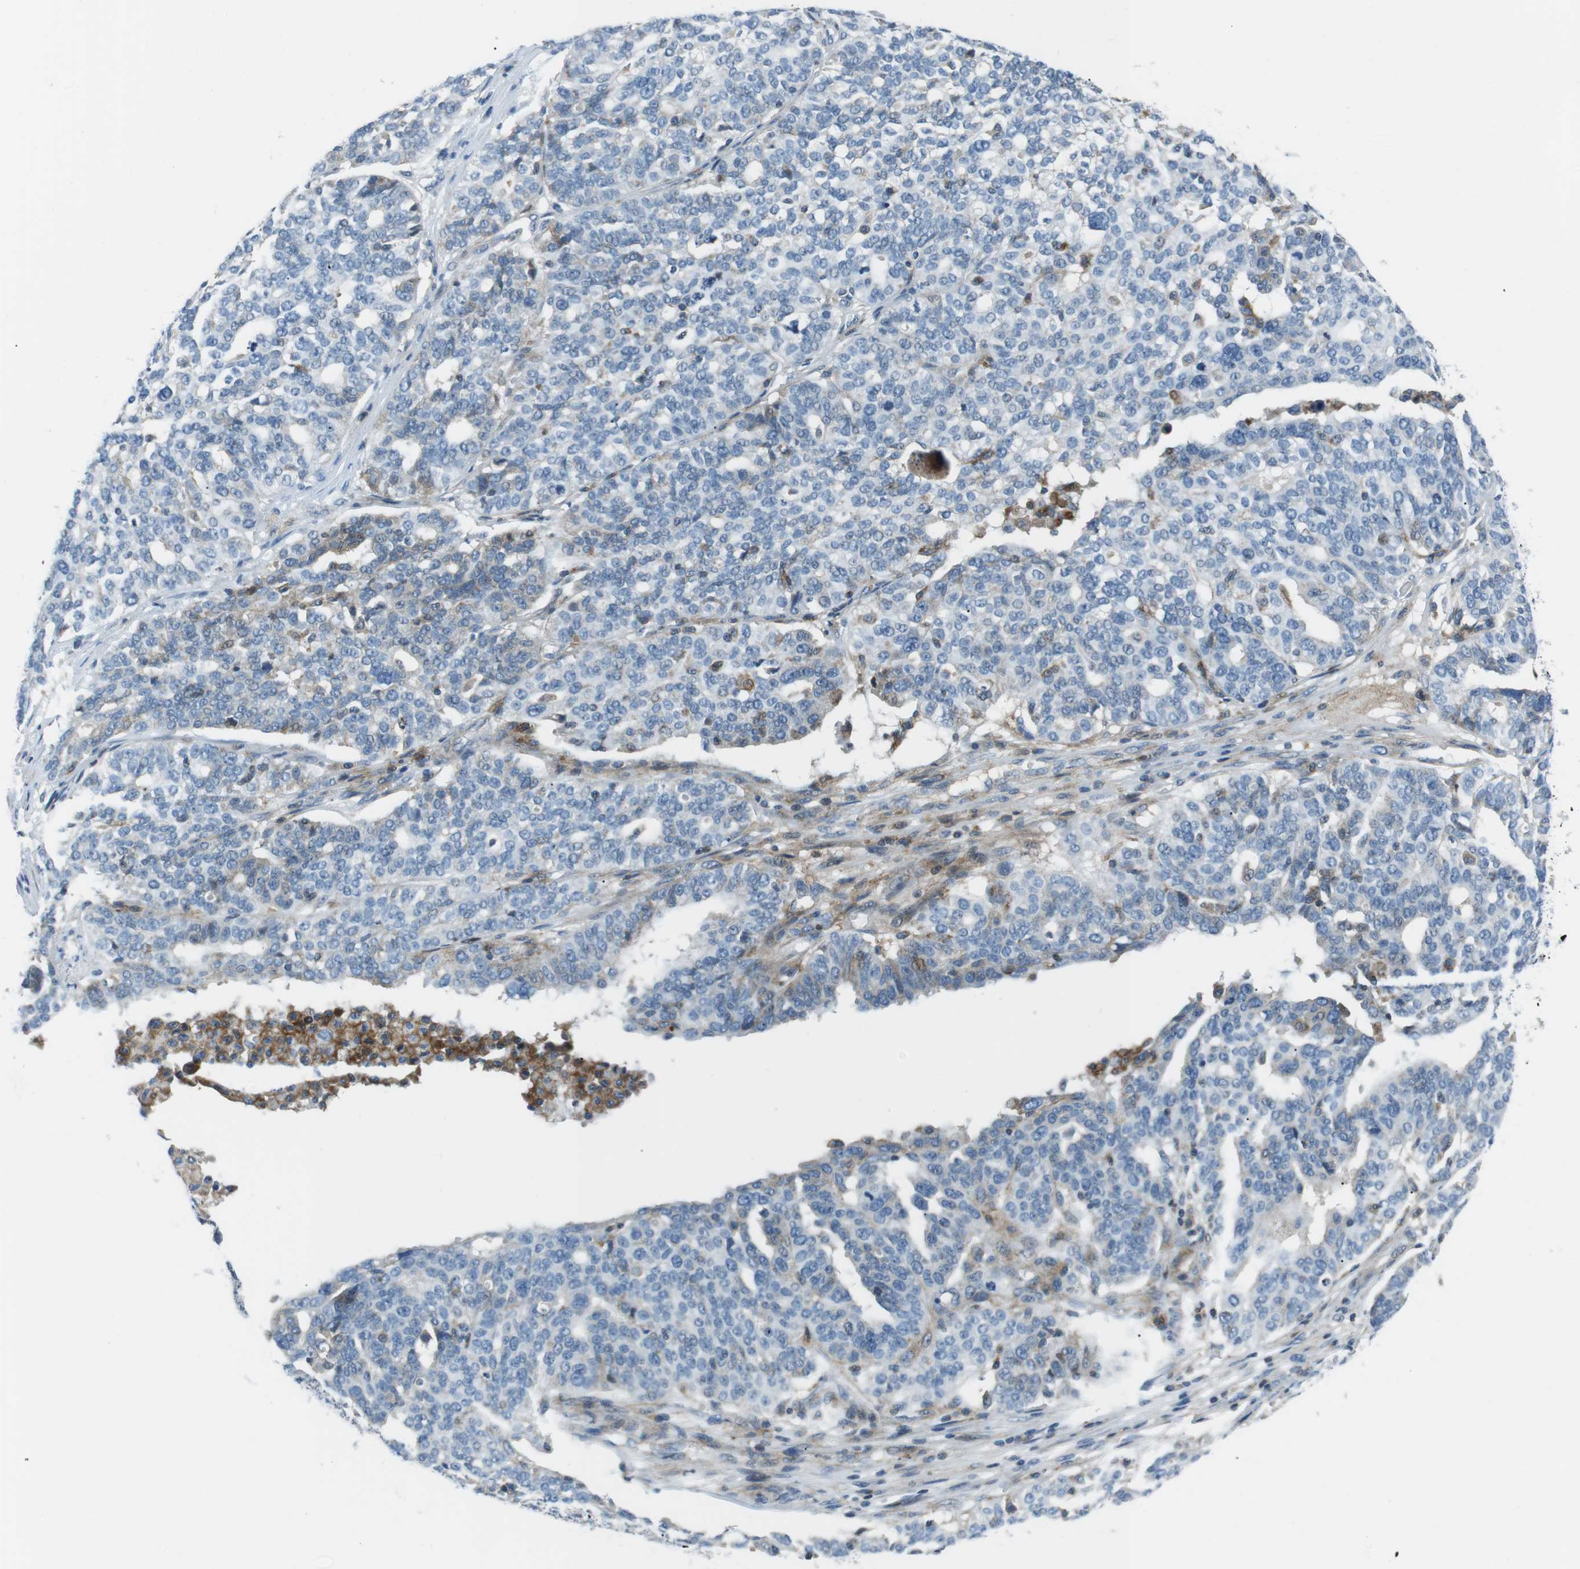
{"staining": {"intensity": "negative", "quantity": "none", "location": "none"}, "tissue": "ovarian cancer", "cell_type": "Tumor cells", "image_type": "cancer", "snomed": [{"axis": "morphology", "description": "Cystadenocarcinoma, serous, NOS"}, {"axis": "topography", "description": "Ovary"}], "caption": "High power microscopy photomicrograph of an IHC micrograph of ovarian serous cystadenocarcinoma, revealing no significant positivity in tumor cells. (Immunohistochemistry (ihc), brightfield microscopy, high magnification).", "gene": "ARVCF", "patient": {"sex": "female", "age": 59}}